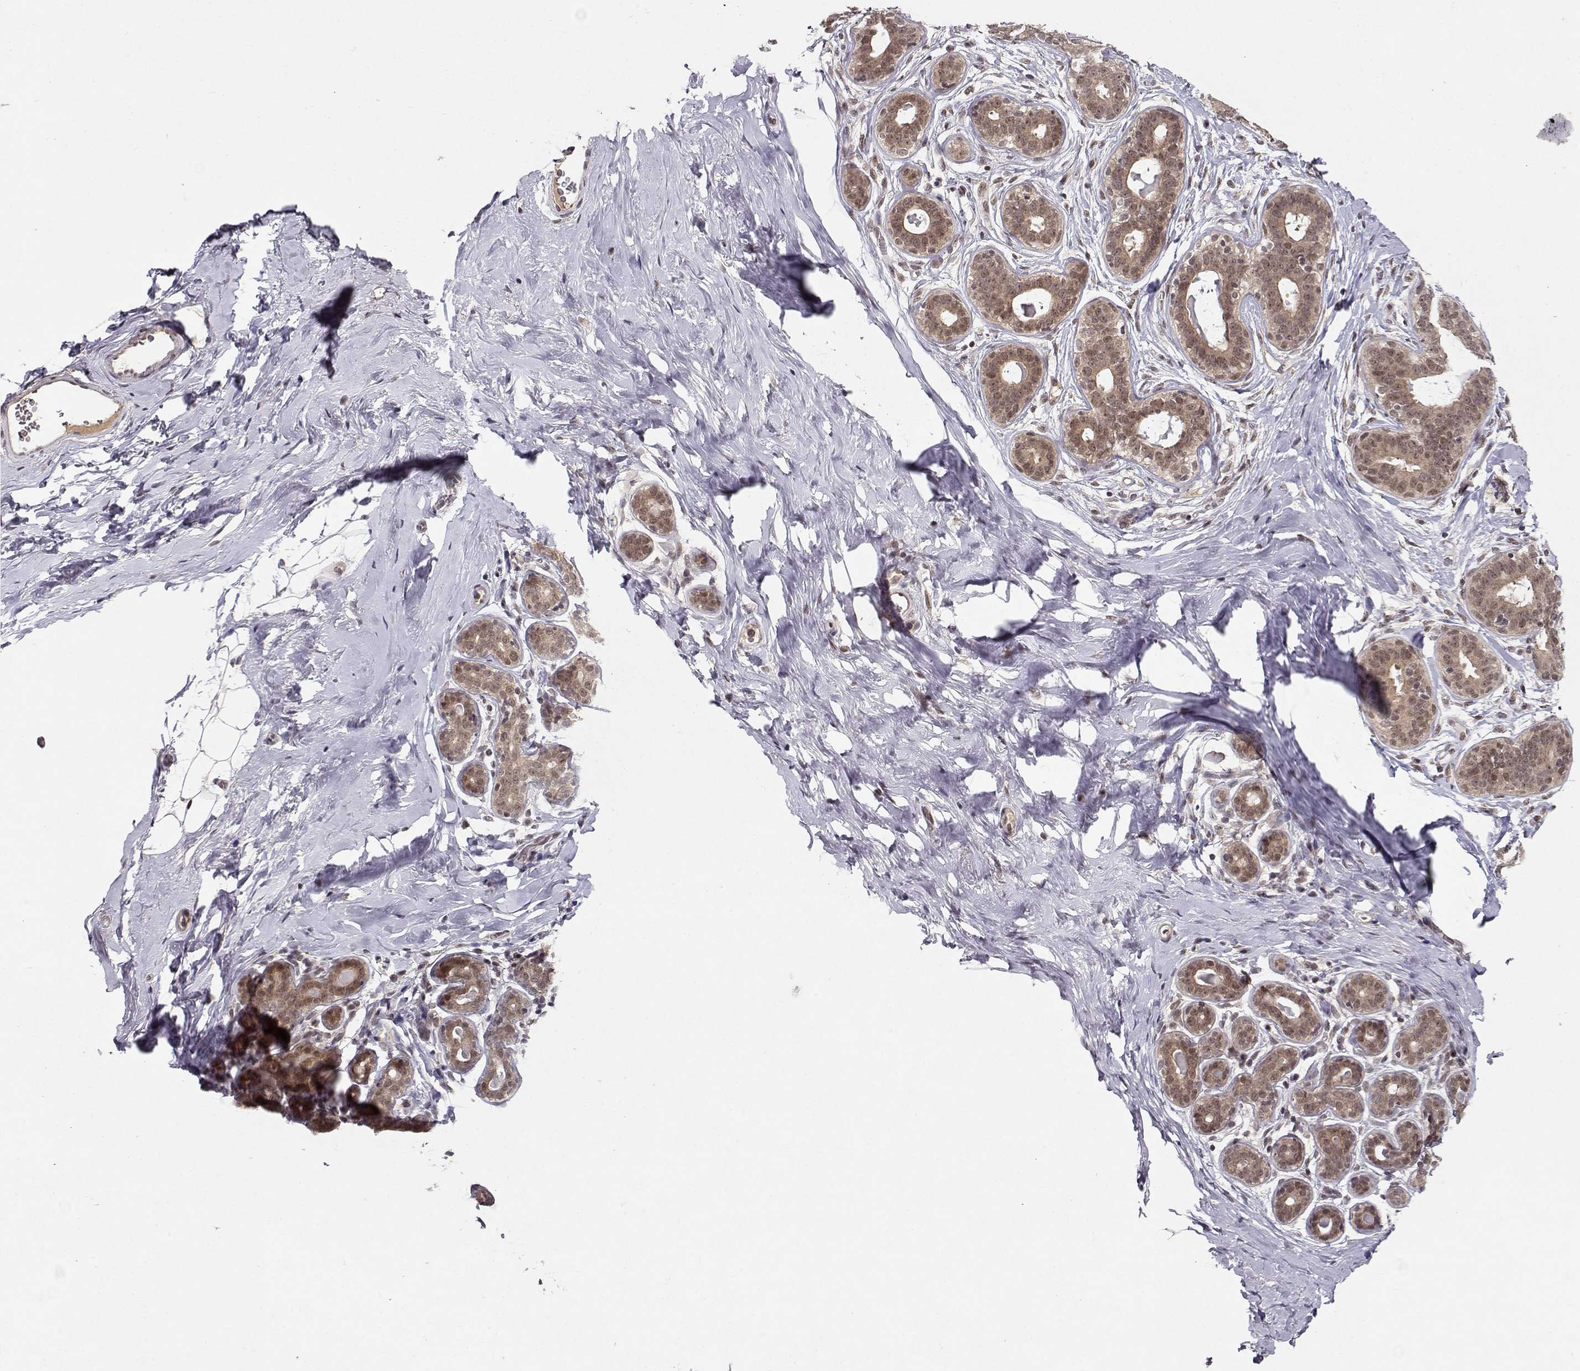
{"staining": {"intensity": "weak", "quantity": ">75%", "location": "nuclear"}, "tissue": "breast", "cell_type": "Adipocytes", "image_type": "normal", "snomed": [{"axis": "morphology", "description": "Normal tissue, NOS"}, {"axis": "topography", "description": "Skin"}, {"axis": "topography", "description": "Breast"}], "caption": "Adipocytes reveal low levels of weak nuclear positivity in about >75% of cells in benign human breast.", "gene": "CSNK2A1", "patient": {"sex": "female", "age": 43}}